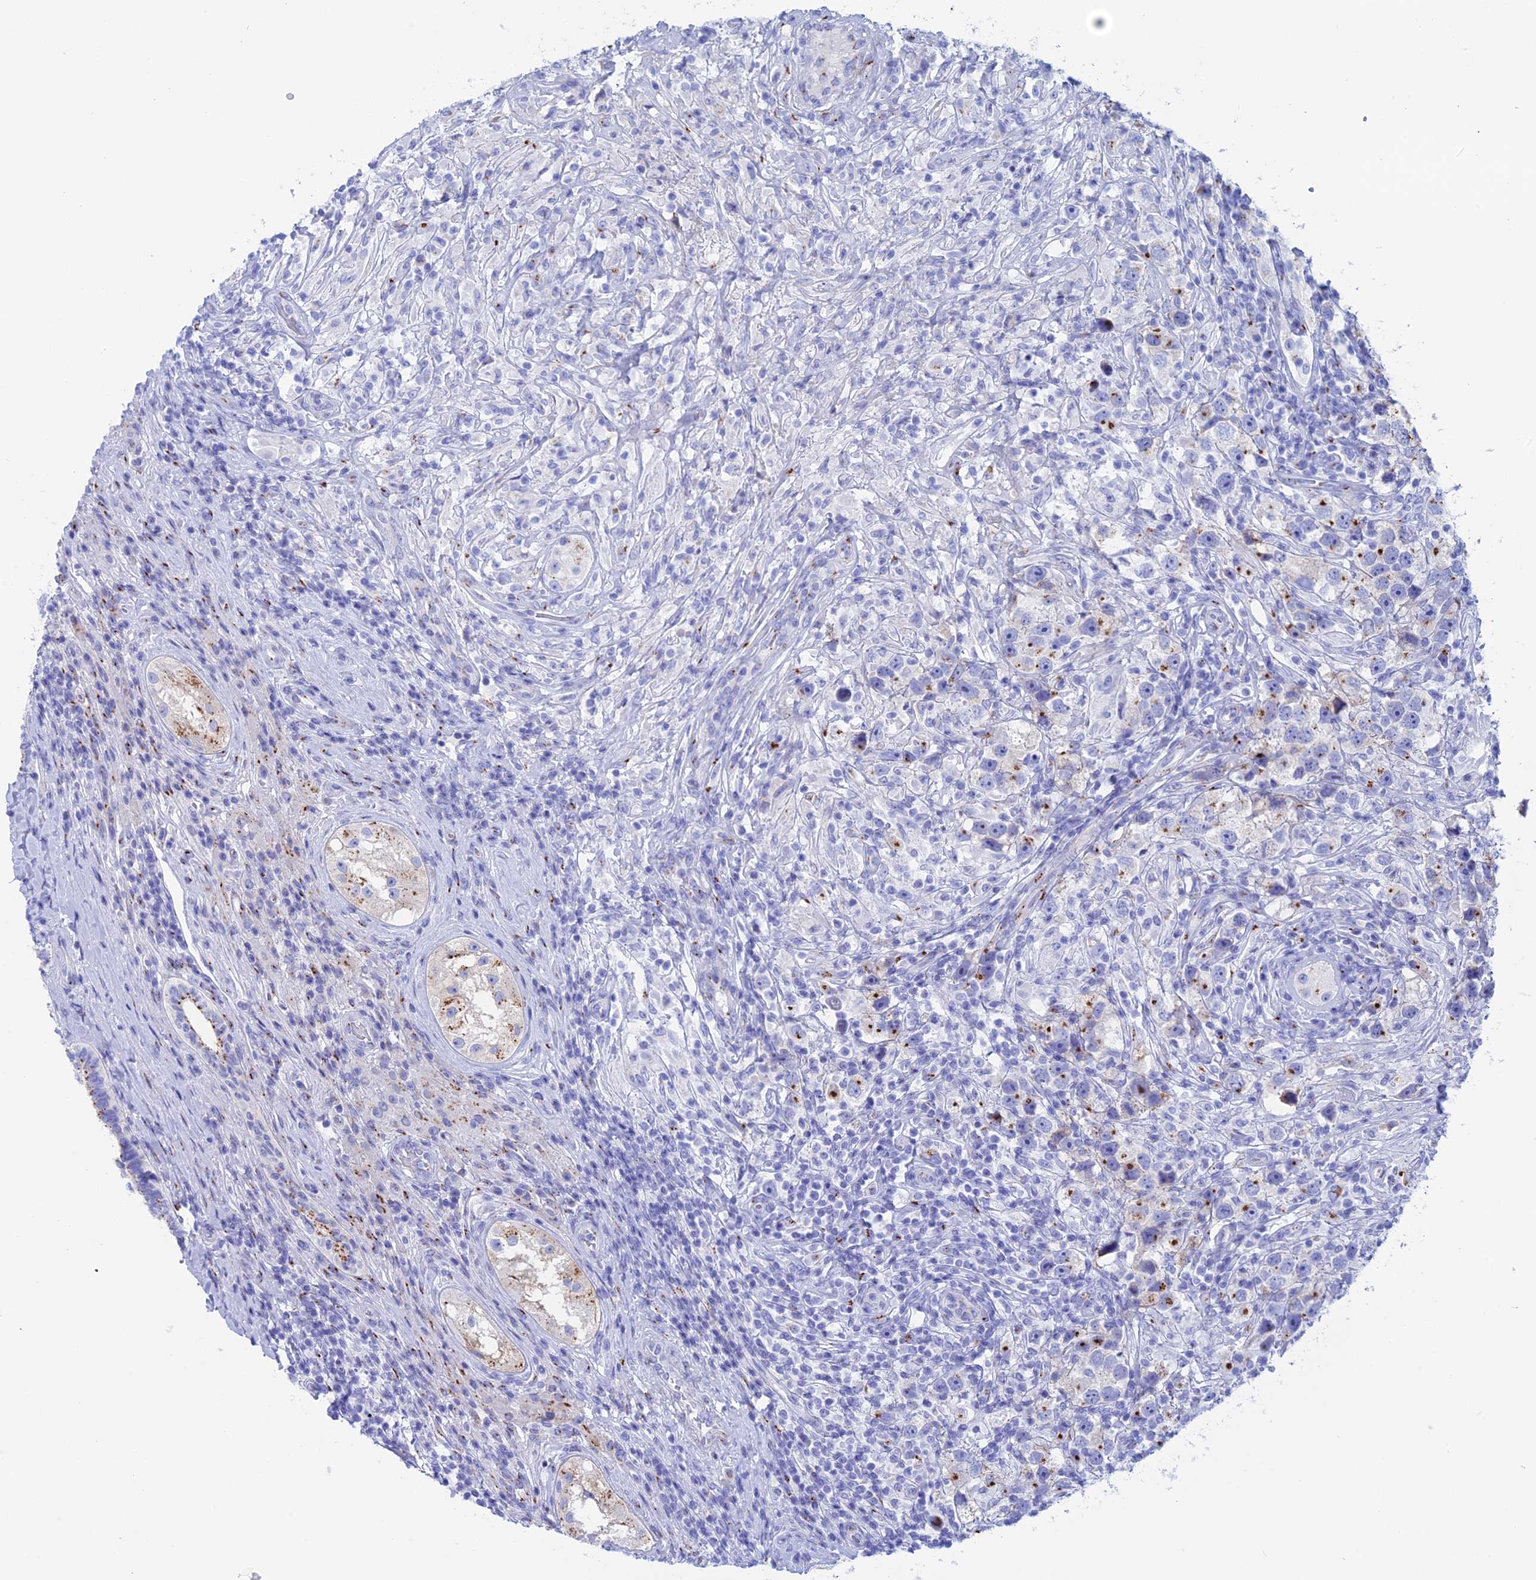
{"staining": {"intensity": "moderate", "quantity": "<25%", "location": "cytoplasmic/membranous"}, "tissue": "testis cancer", "cell_type": "Tumor cells", "image_type": "cancer", "snomed": [{"axis": "morphology", "description": "Seminoma, NOS"}, {"axis": "topography", "description": "Testis"}], "caption": "Immunohistochemistry (IHC) (DAB (3,3'-diaminobenzidine)) staining of human testis cancer shows moderate cytoplasmic/membranous protein positivity in about <25% of tumor cells. The protein is stained brown, and the nuclei are stained in blue (DAB (3,3'-diaminobenzidine) IHC with brightfield microscopy, high magnification).", "gene": "ERICH4", "patient": {"sex": "male", "age": 49}}